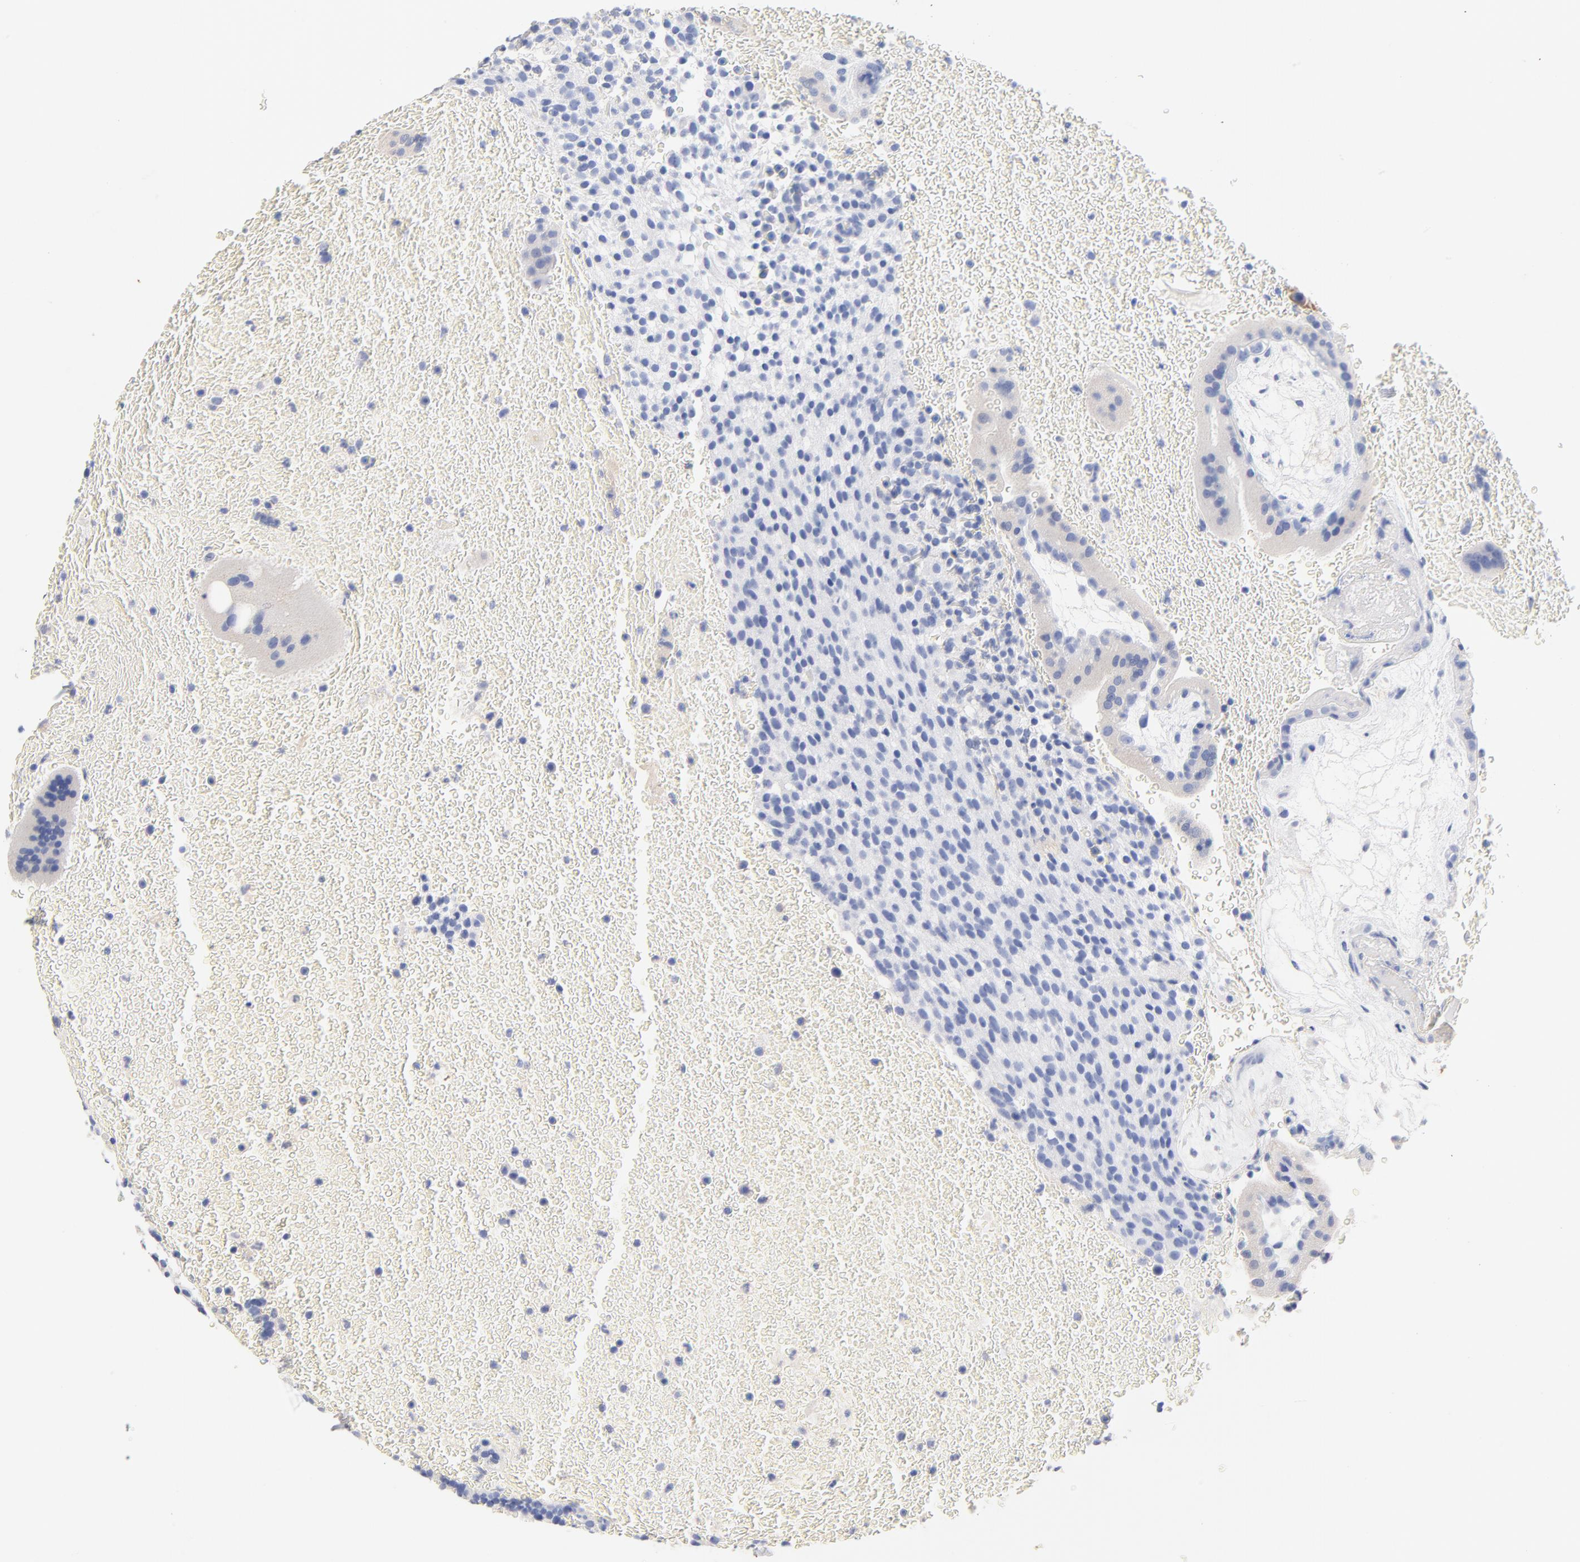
{"staining": {"intensity": "negative", "quantity": "none", "location": "none"}, "tissue": "placenta", "cell_type": "Decidual cells", "image_type": "normal", "snomed": [{"axis": "morphology", "description": "Normal tissue, NOS"}, {"axis": "topography", "description": "Placenta"}], "caption": "This photomicrograph is of normal placenta stained with immunohistochemistry (IHC) to label a protein in brown with the nuclei are counter-stained blue. There is no staining in decidual cells. Brightfield microscopy of immunohistochemistry (IHC) stained with DAB (brown) and hematoxylin (blue), captured at high magnification.", "gene": "CPS1", "patient": {"sex": "female", "age": 19}}